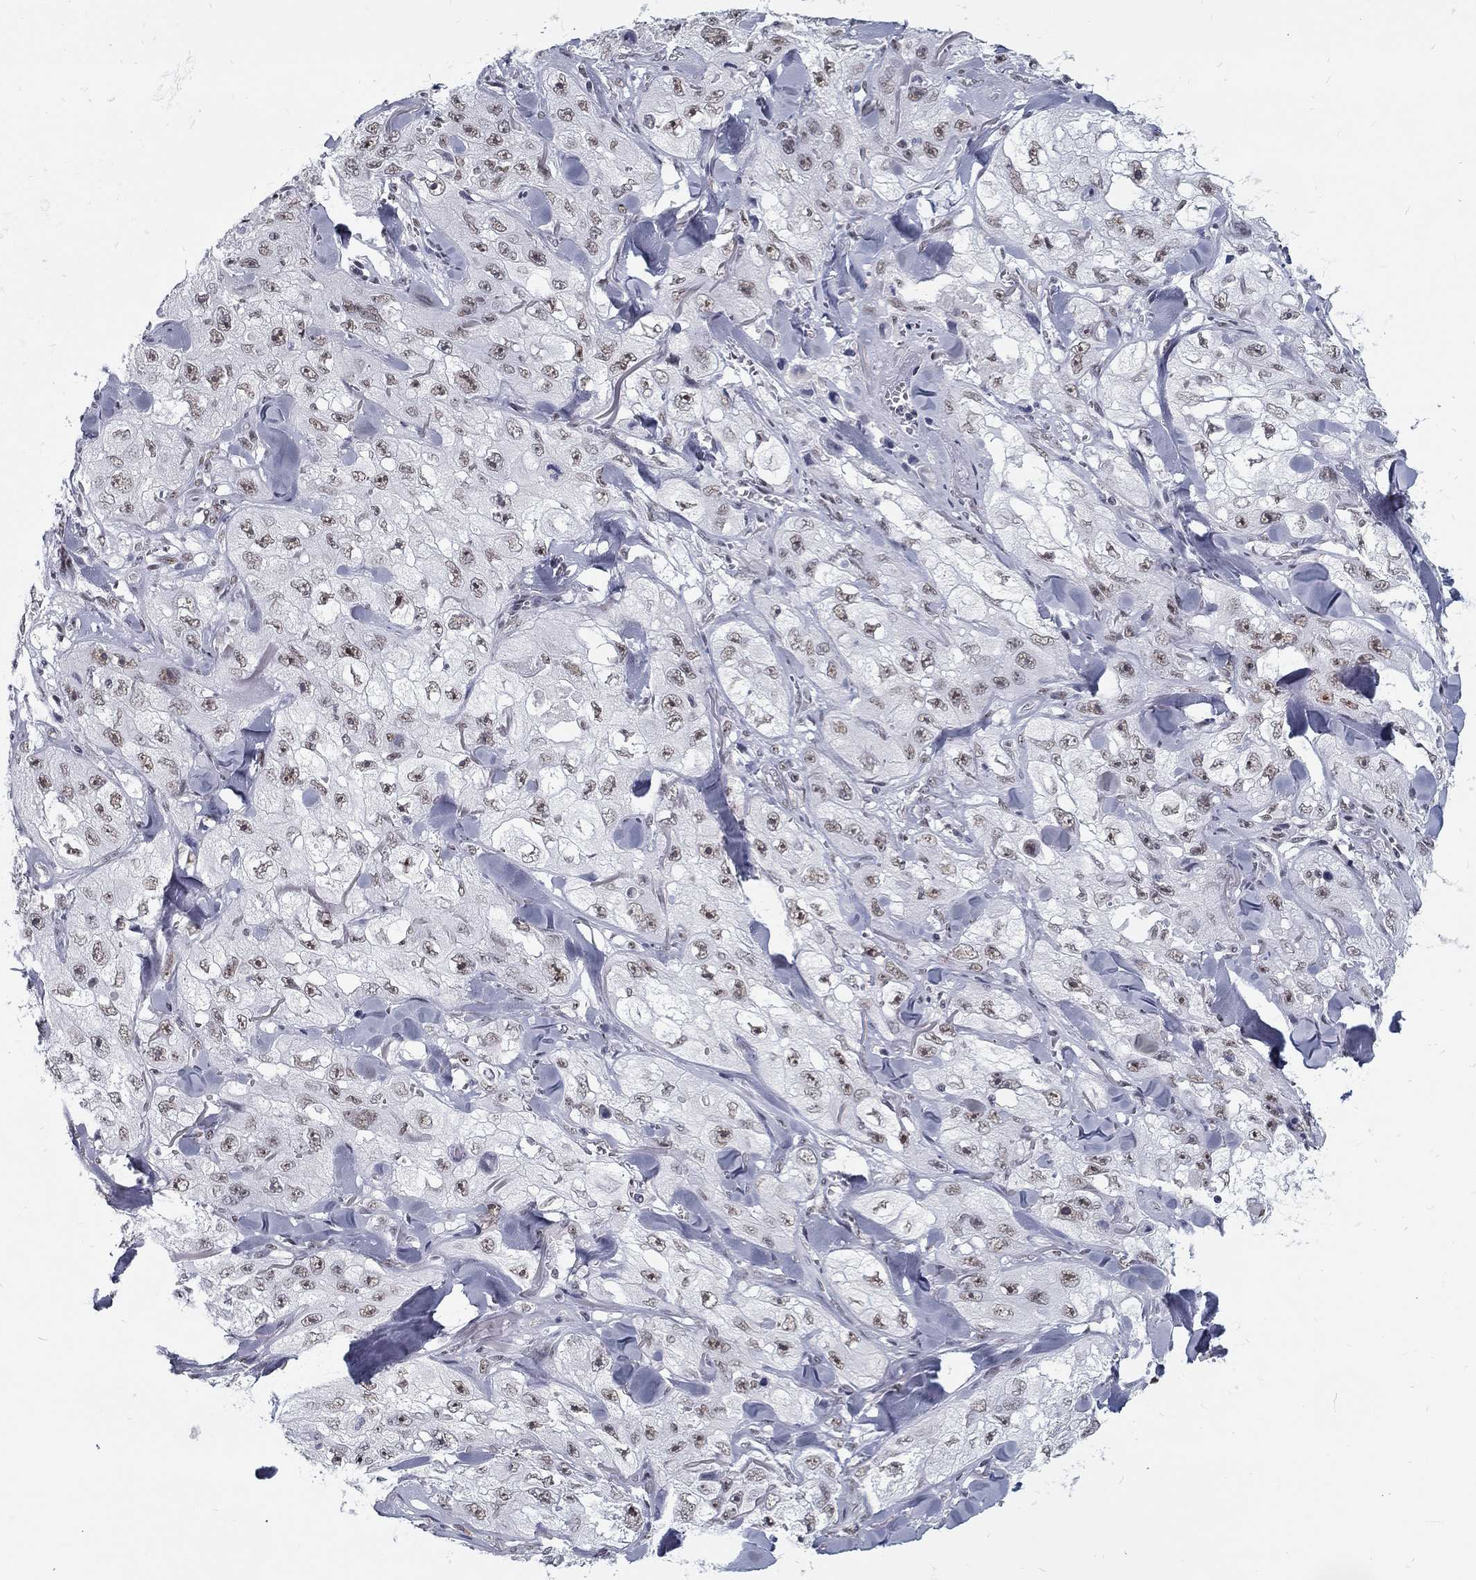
{"staining": {"intensity": "weak", "quantity": "<25%", "location": "nuclear"}, "tissue": "skin cancer", "cell_type": "Tumor cells", "image_type": "cancer", "snomed": [{"axis": "morphology", "description": "Squamous cell carcinoma, NOS"}, {"axis": "topography", "description": "Skin"}, {"axis": "topography", "description": "Subcutis"}], "caption": "A high-resolution photomicrograph shows immunohistochemistry staining of skin cancer (squamous cell carcinoma), which displays no significant staining in tumor cells.", "gene": "SNORC", "patient": {"sex": "male", "age": 73}}